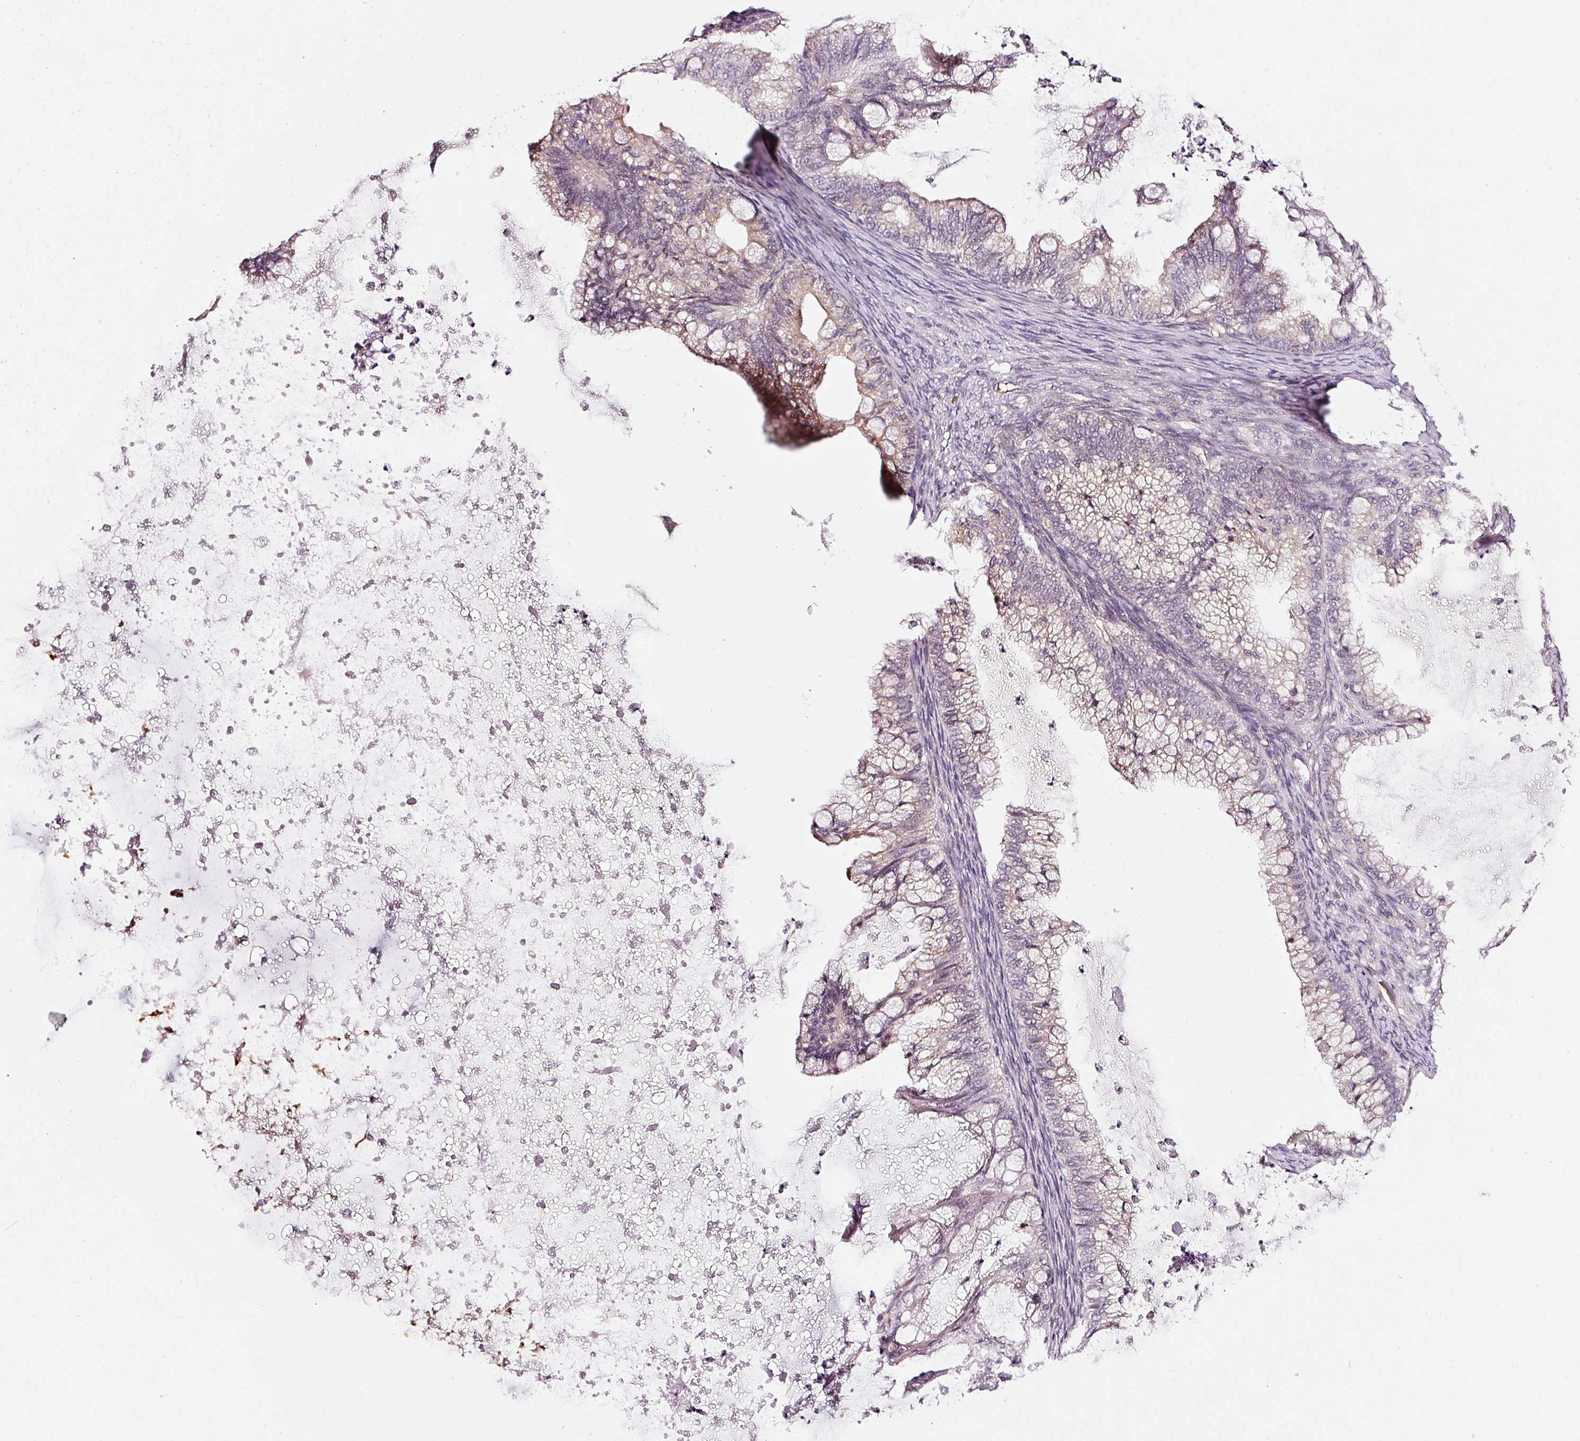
{"staining": {"intensity": "weak", "quantity": "<25%", "location": "cytoplasmic/membranous"}, "tissue": "ovarian cancer", "cell_type": "Tumor cells", "image_type": "cancer", "snomed": [{"axis": "morphology", "description": "Cystadenocarcinoma, mucinous, NOS"}, {"axis": "topography", "description": "Ovary"}], "caption": "This image is of ovarian cancer stained with IHC to label a protein in brown with the nuclei are counter-stained blue. There is no expression in tumor cells.", "gene": "ZNF460", "patient": {"sex": "female", "age": 35}}